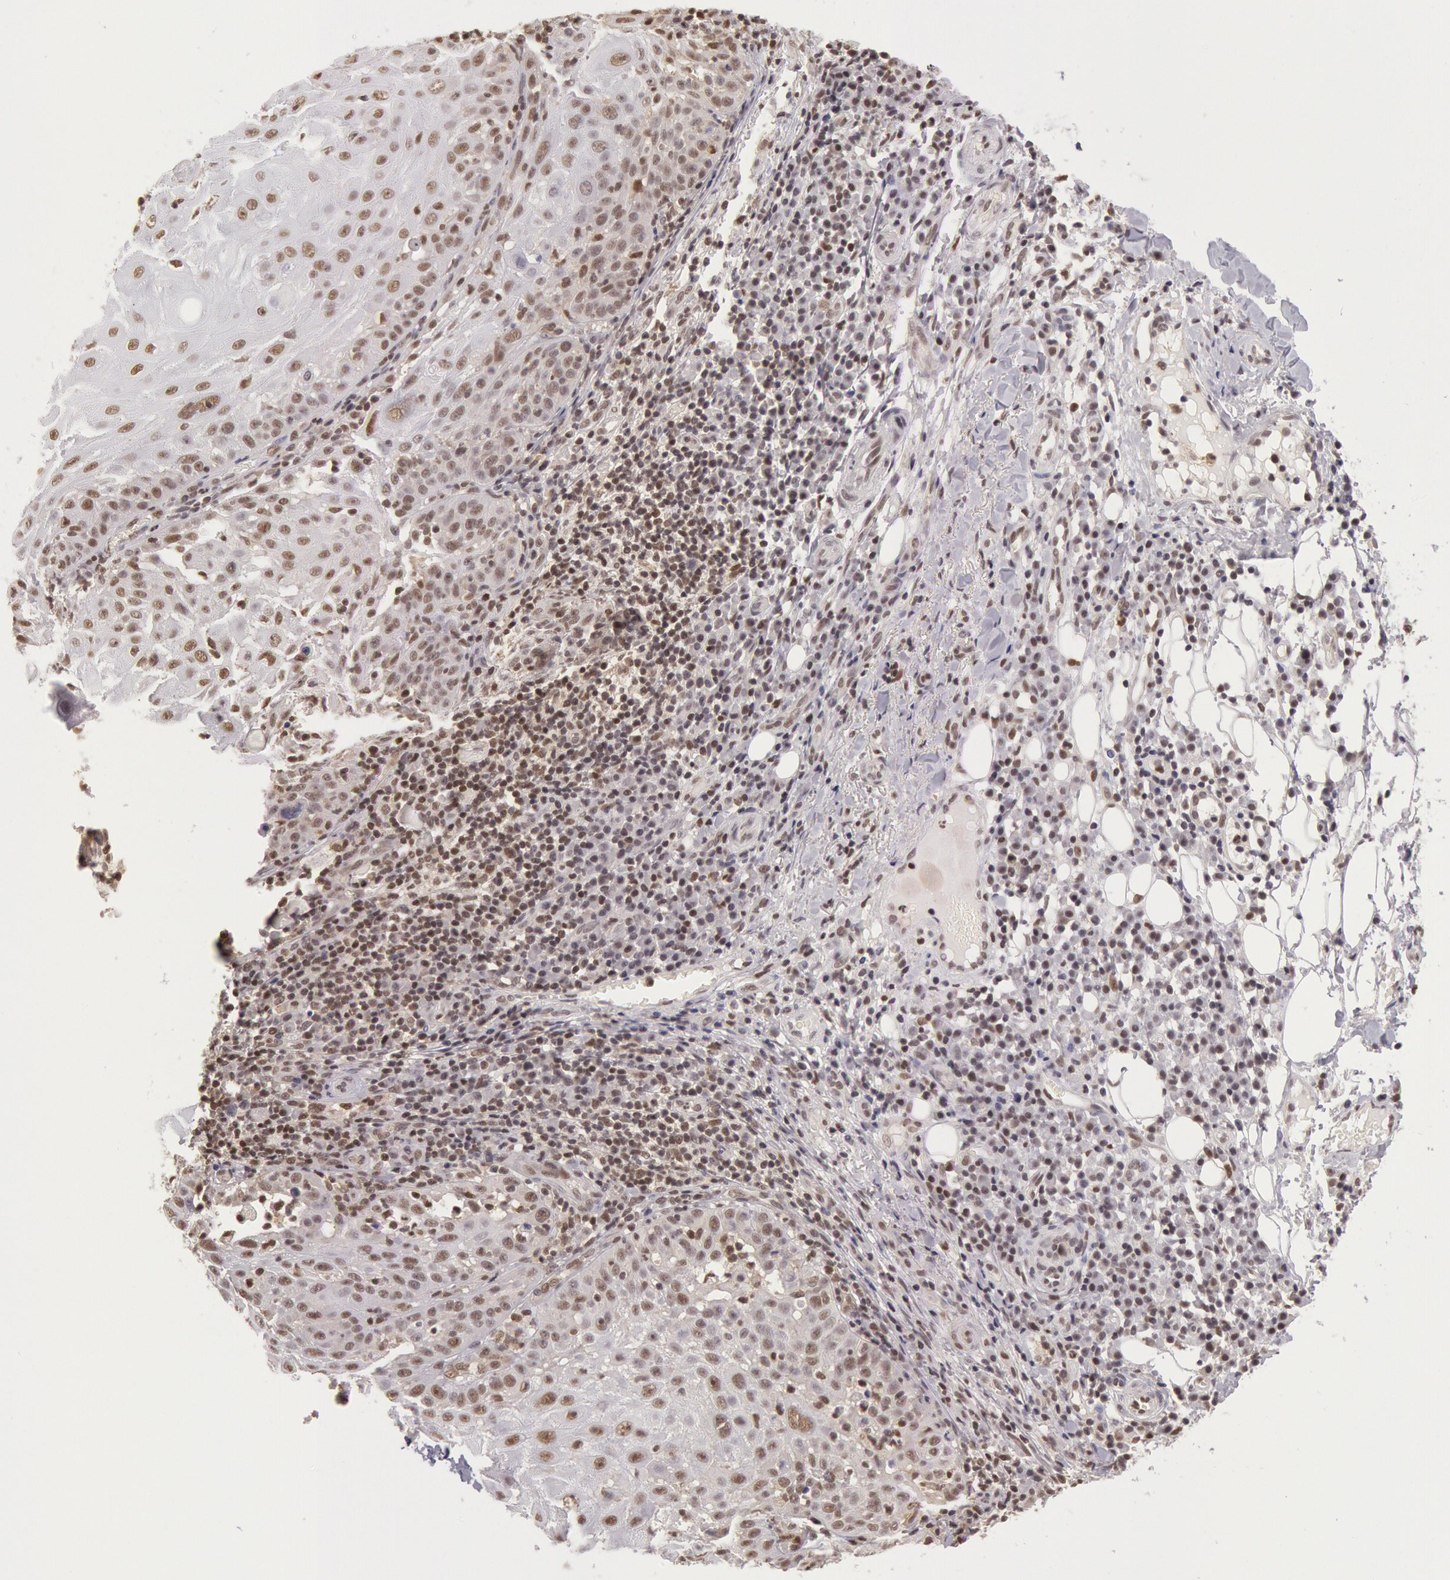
{"staining": {"intensity": "moderate", "quantity": ">75%", "location": "nuclear"}, "tissue": "skin cancer", "cell_type": "Tumor cells", "image_type": "cancer", "snomed": [{"axis": "morphology", "description": "Squamous cell carcinoma, NOS"}, {"axis": "topography", "description": "Skin"}], "caption": "Human skin cancer stained for a protein (brown) exhibits moderate nuclear positive expression in about >75% of tumor cells.", "gene": "ESS2", "patient": {"sex": "female", "age": 89}}